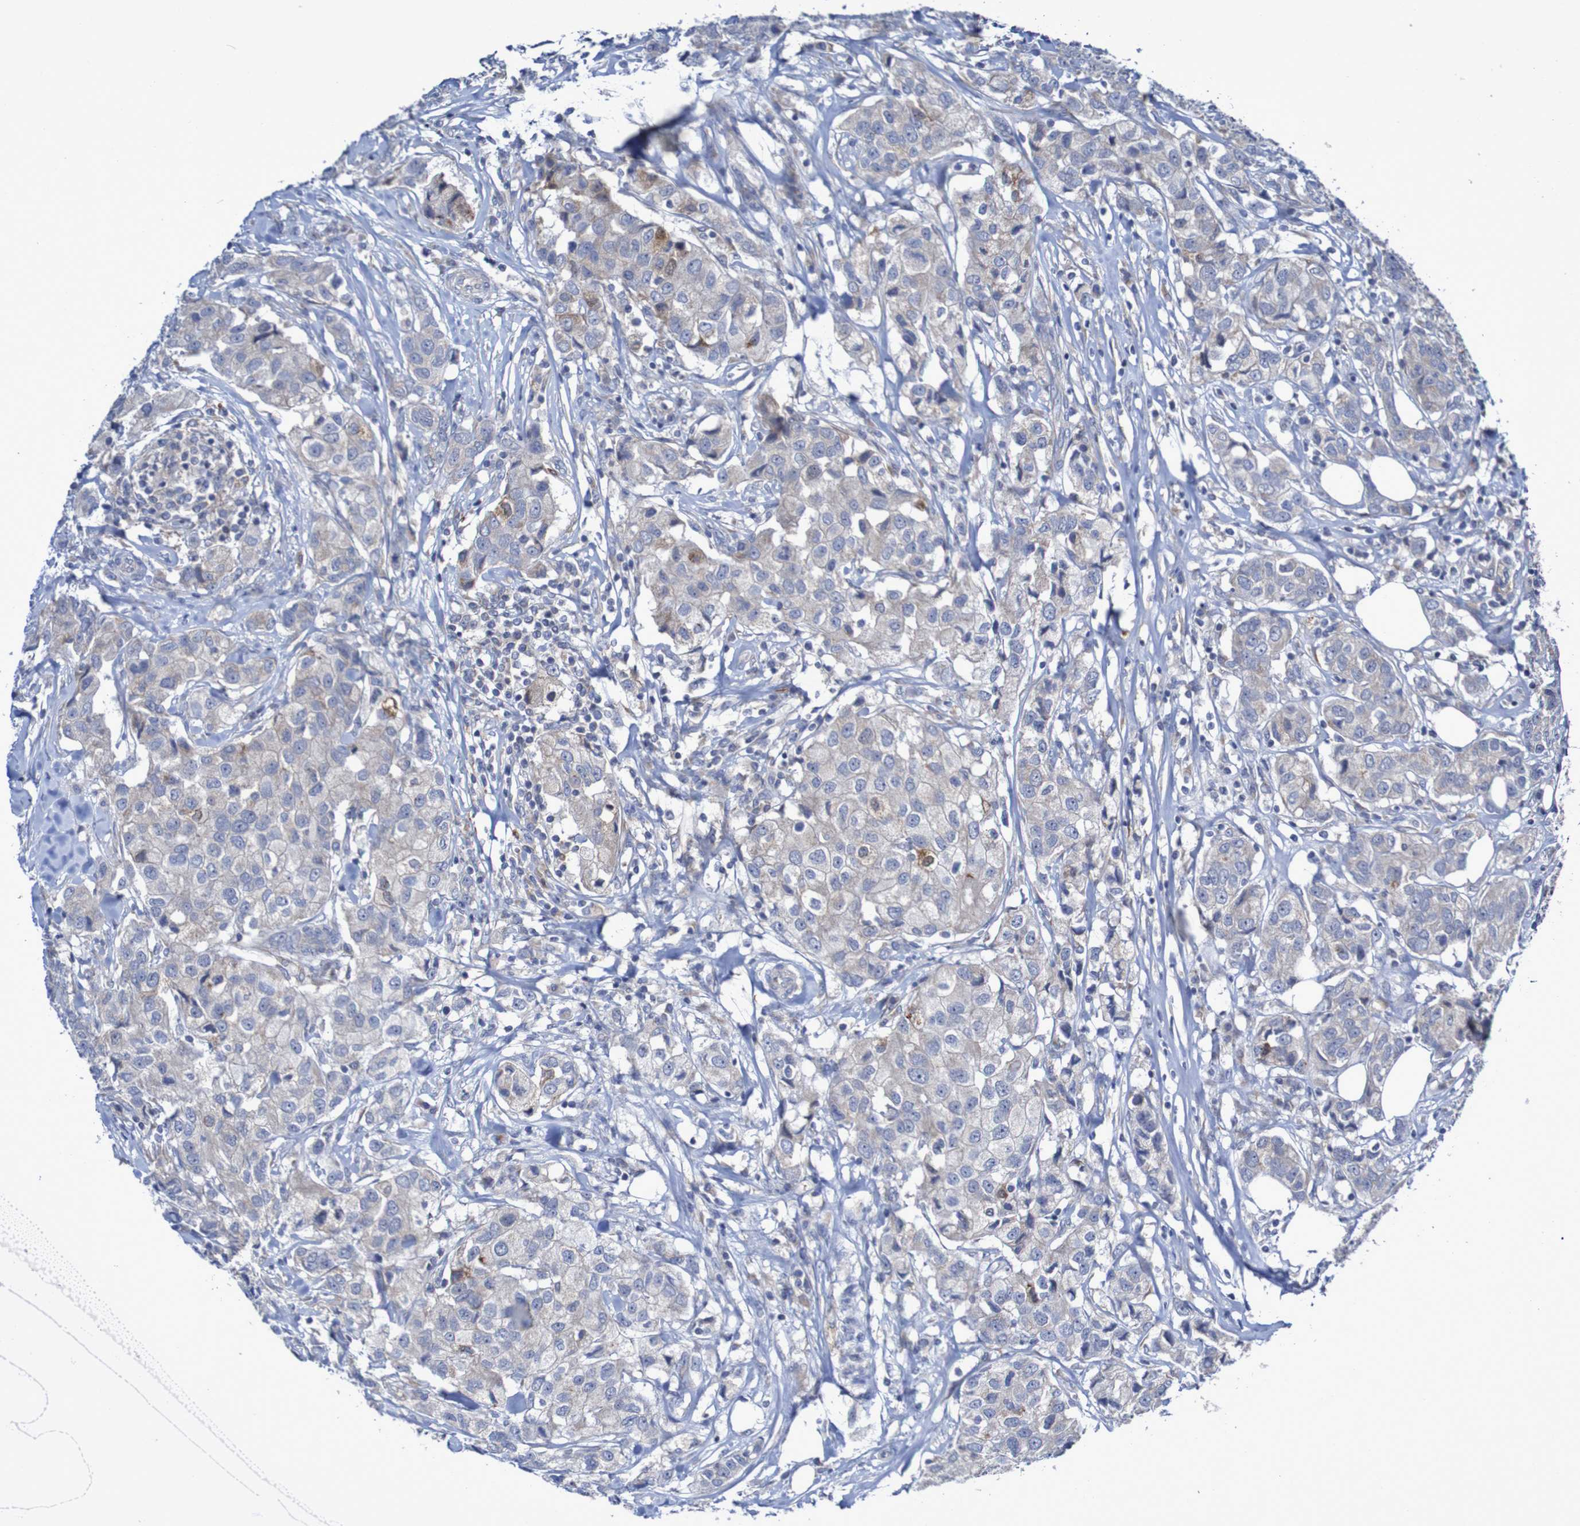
{"staining": {"intensity": "weak", "quantity": ">75%", "location": "cytoplasmic/membranous"}, "tissue": "breast cancer", "cell_type": "Tumor cells", "image_type": "cancer", "snomed": [{"axis": "morphology", "description": "Duct carcinoma"}, {"axis": "topography", "description": "Breast"}], "caption": "Immunohistochemistry (IHC) histopathology image of human breast cancer (infiltrating ductal carcinoma) stained for a protein (brown), which displays low levels of weak cytoplasmic/membranous staining in approximately >75% of tumor cells.", "gene": "PARP4", "patient": {"sex": "female", "age": 80}}